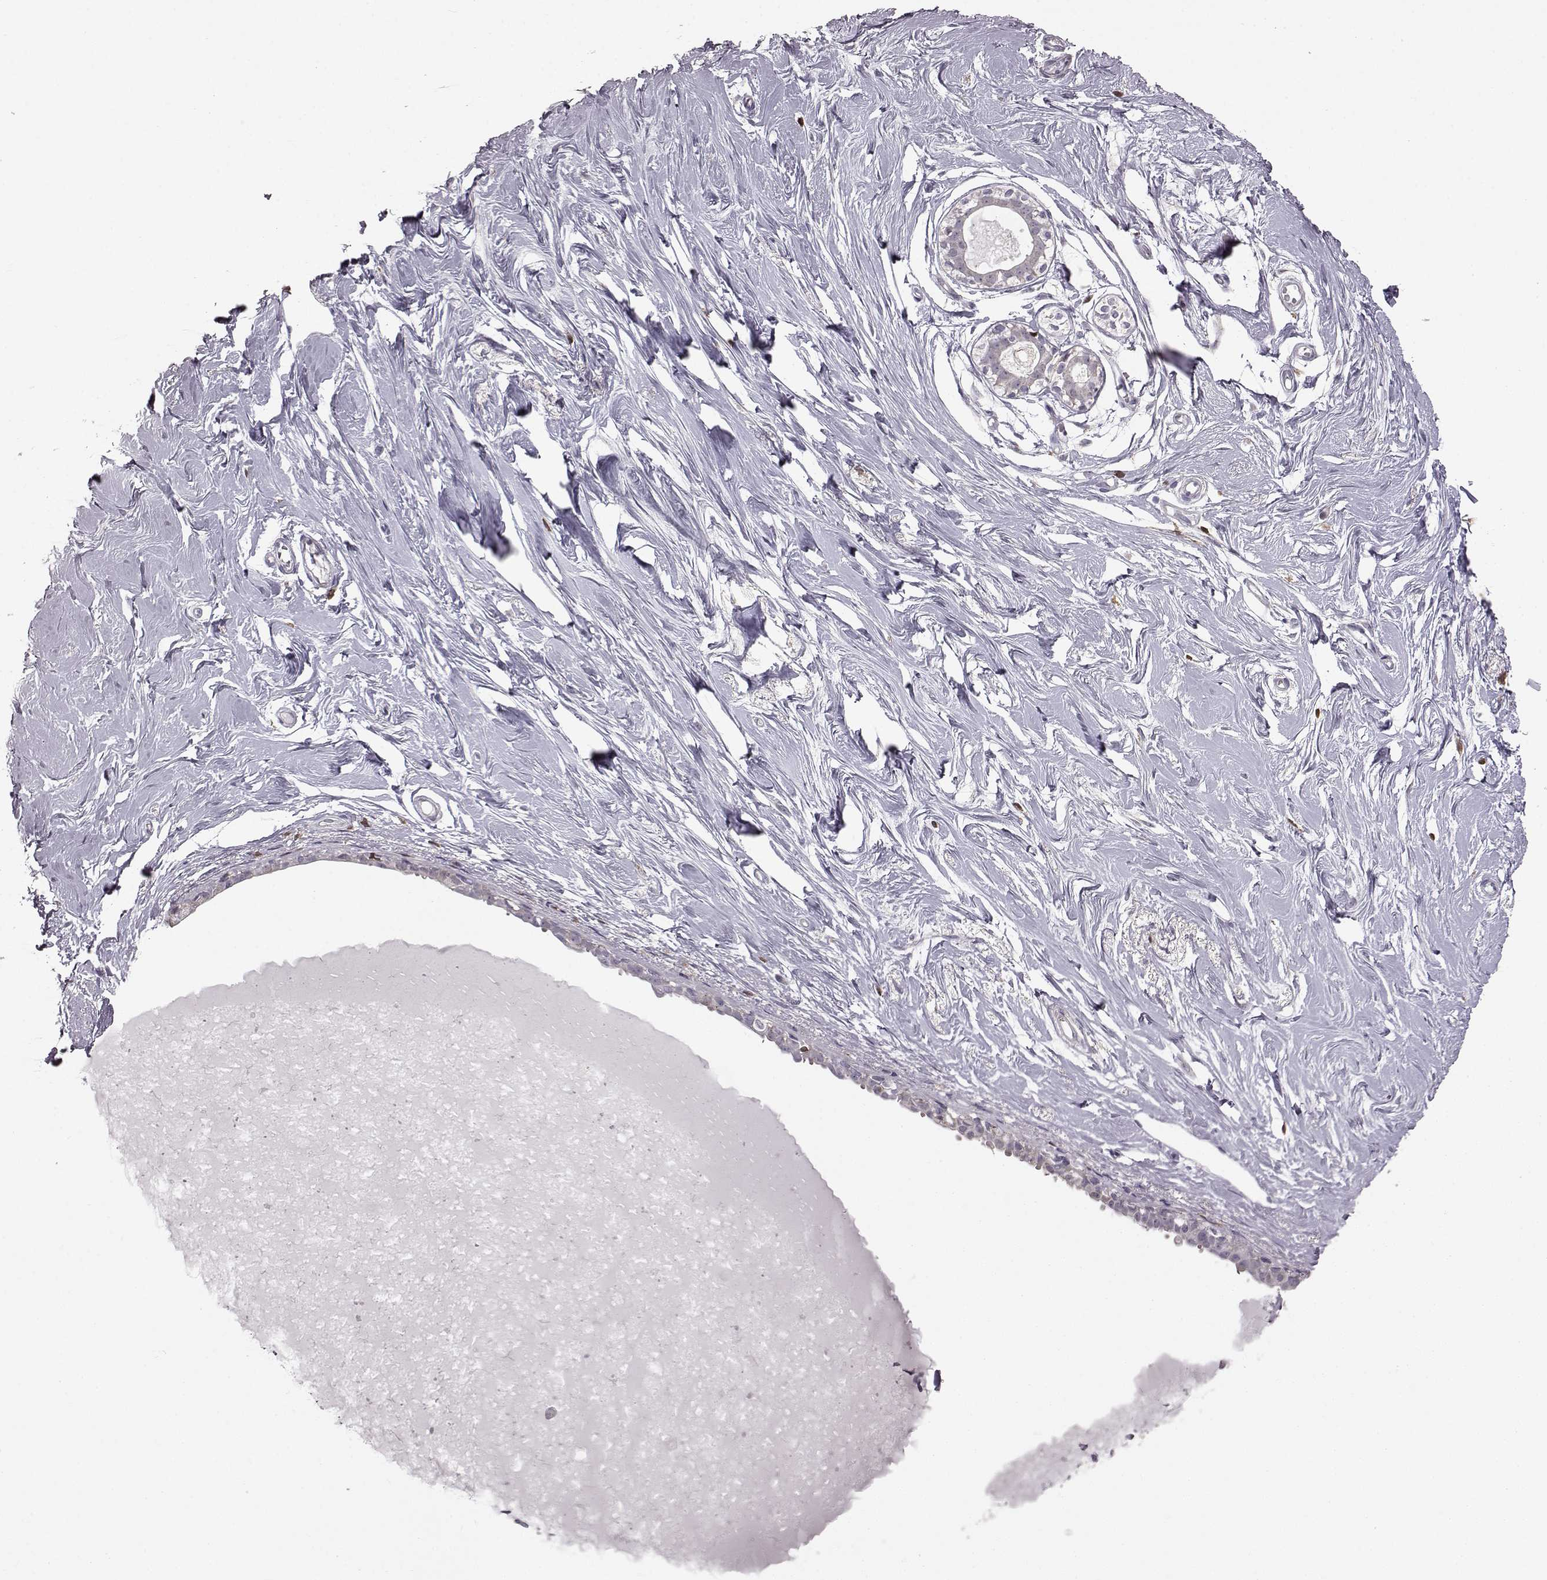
{"staining": {"intensity": "negative", "quantity": "none", "location": "none"}, "tissue": "breast", "cell_type": "Adipocytes", "image_type": "normal", "snomed": [{"axis": "morphology", "description": "Normal tissue, NOS"}, {"axis": "topography", "description": "Breast"}], "caption": "Immunohistochemistry (IHC) micrograph of normal breast: breast stained with DAB reveals no significant protein positivity in adipocytes. (DAB (3,3'-diaminobenzidine) immunohistochemistry (IHC), high magnification).", "gene": "DOK2", "patient": {"sex": "female", "age": 49}}